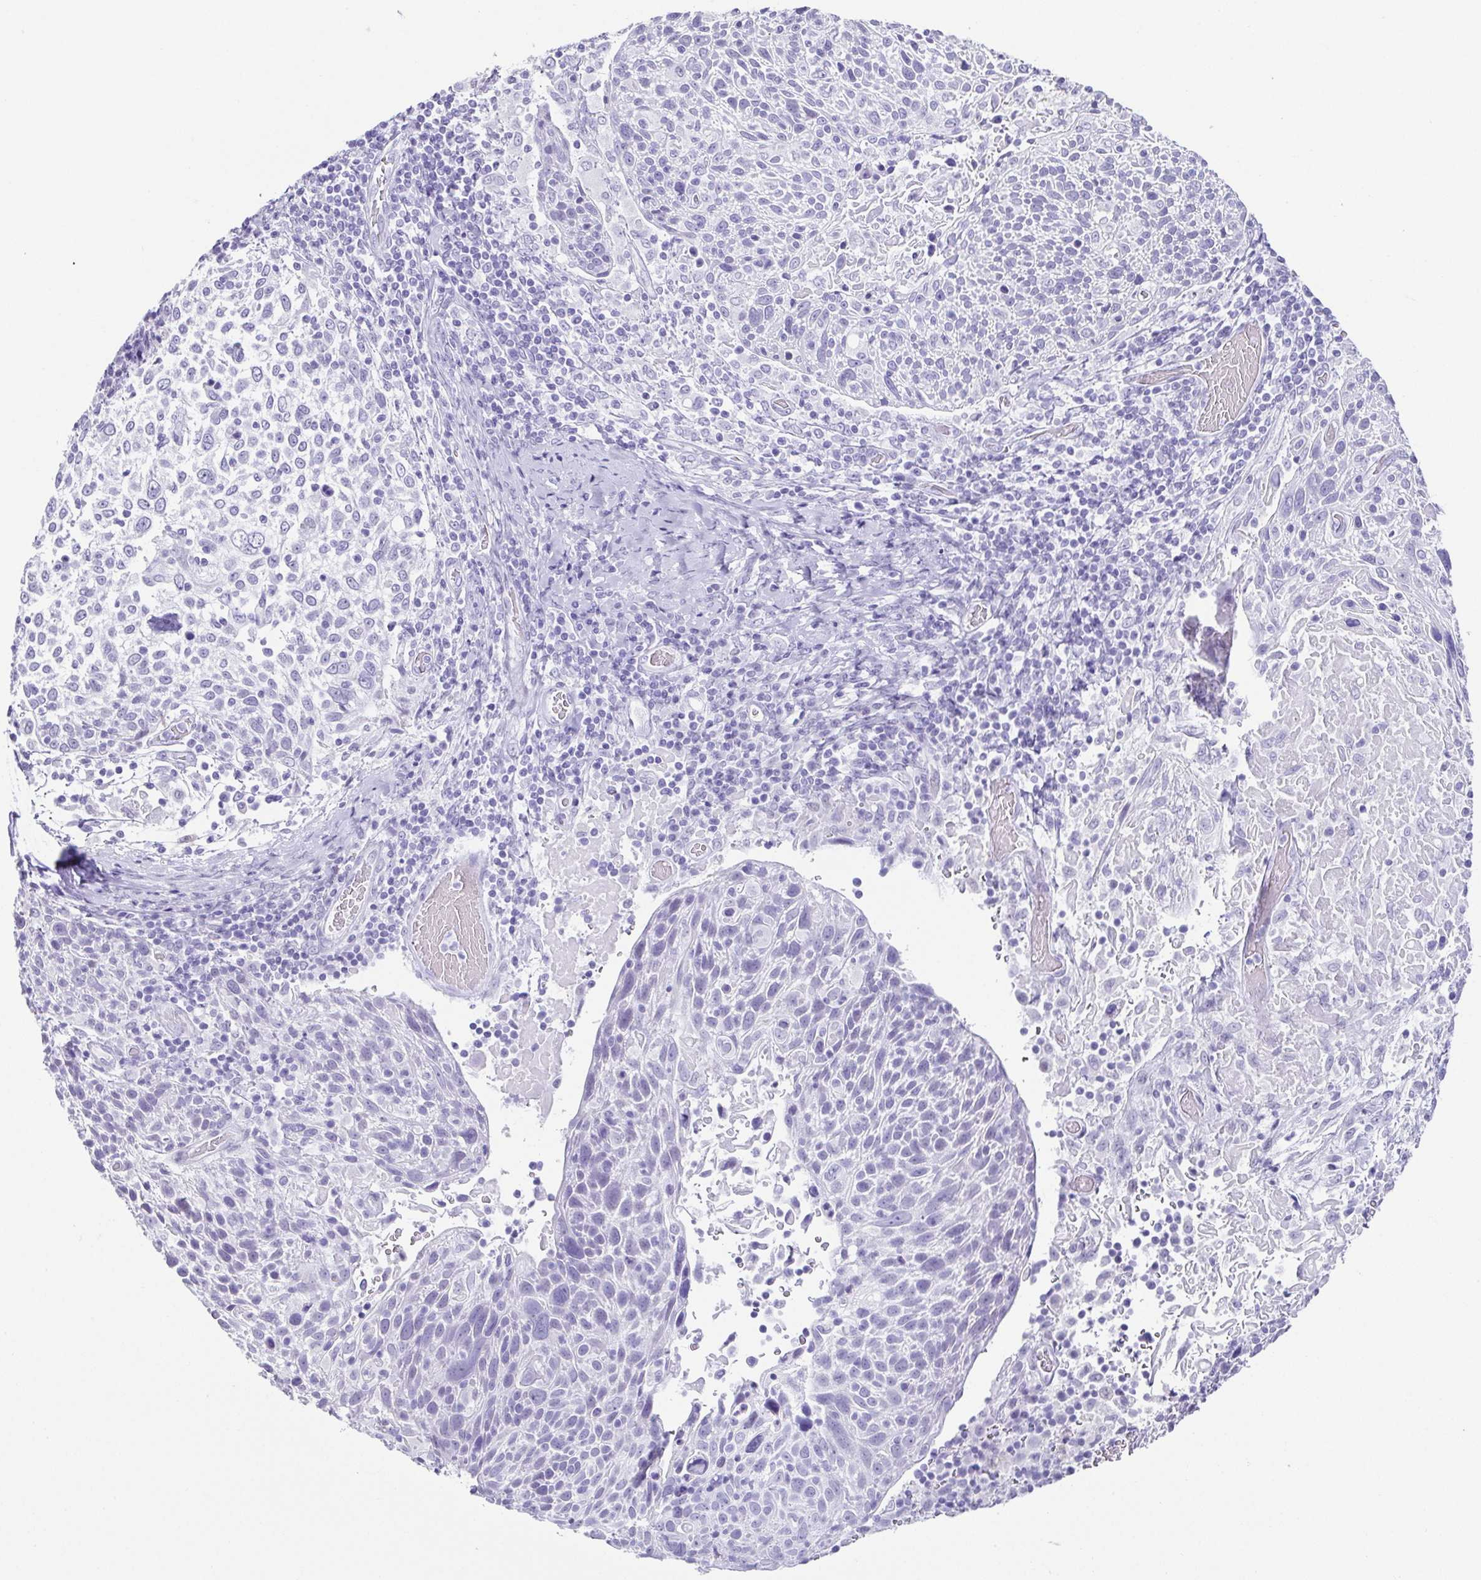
{"staining": {"intensity": "negative", "quantity": "none", "location": "none"}, "tissue": "cervical cancer", "cell_type": "Tumor cells", "image_type": "cancer", "snomed": [{"axis": "morphology", "description": "Squamous cell carcinoma, NOS"}, {"axis": "topography", "description": "Cervix"}], "caption": "Squamous cell carcinoma (cervical) was stained to show a protein in brown. There is no significant positivity in tumor cells.", "gene": "ESX1", "patient": {"sex": "female", "age": 61}}